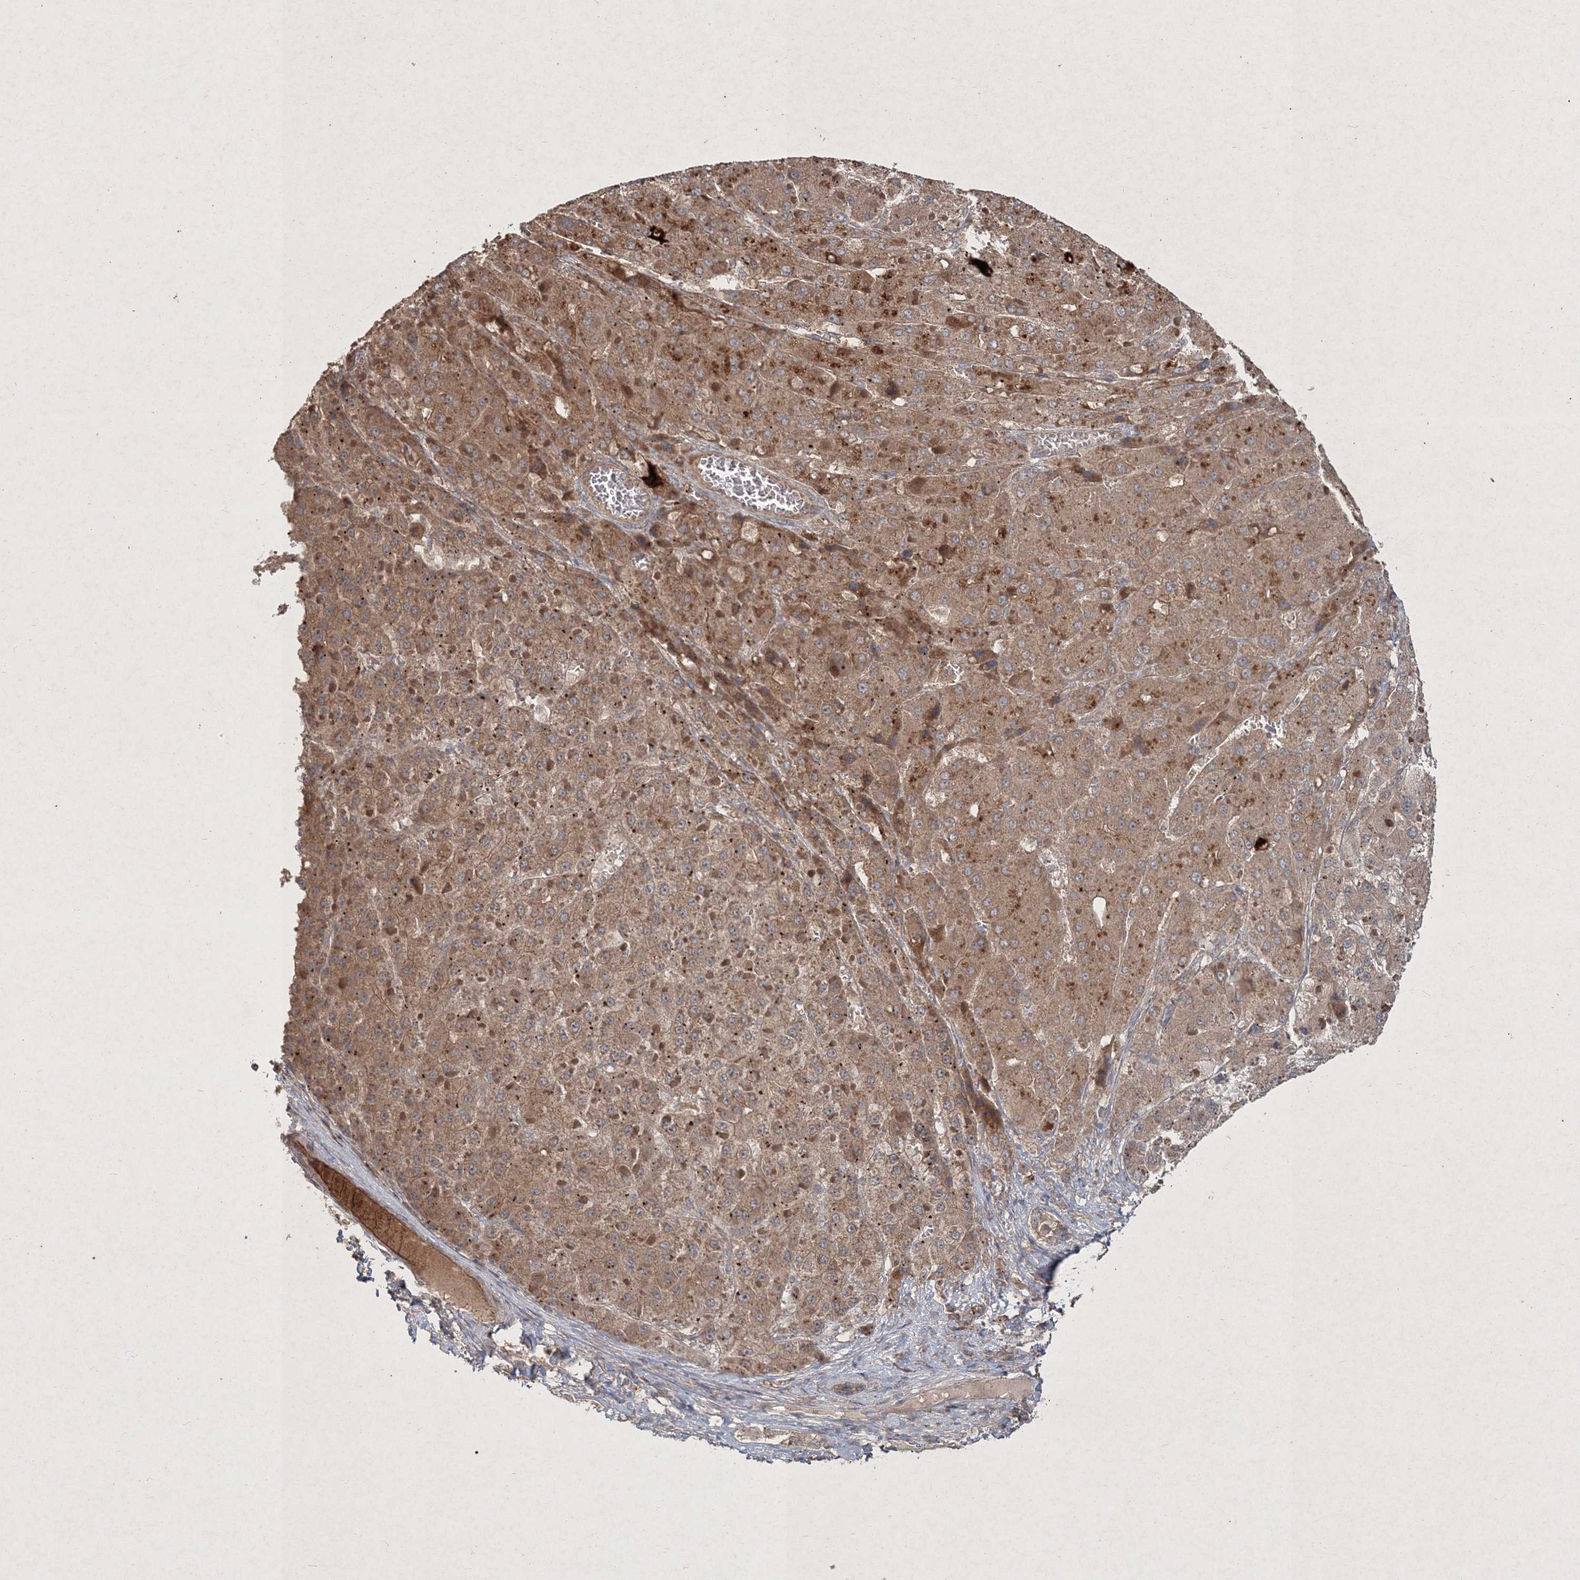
{"staining": {"intensity": "moderate", "quantity": ">75%", "location": "cytoplasmic/membranous"}, "tissue": "liver cancer", "cell_type": "Tumor cells", "image_type": "cancer", "snomed": [{"axis": "morphology", "description": "Carcinoma, Hepatocellular, NOS"}, {"axis": "topography", "description": "Liver"}], "caption": "About >75% of tumor cells in human hepatocellular carcinoma (liver) reveal moderate cytoplasmic/membranous protein expression as visualized by brown immunohistochemical staining.", "gene": "SPRY1", "patient": {"sex": "female", "age": 73}}